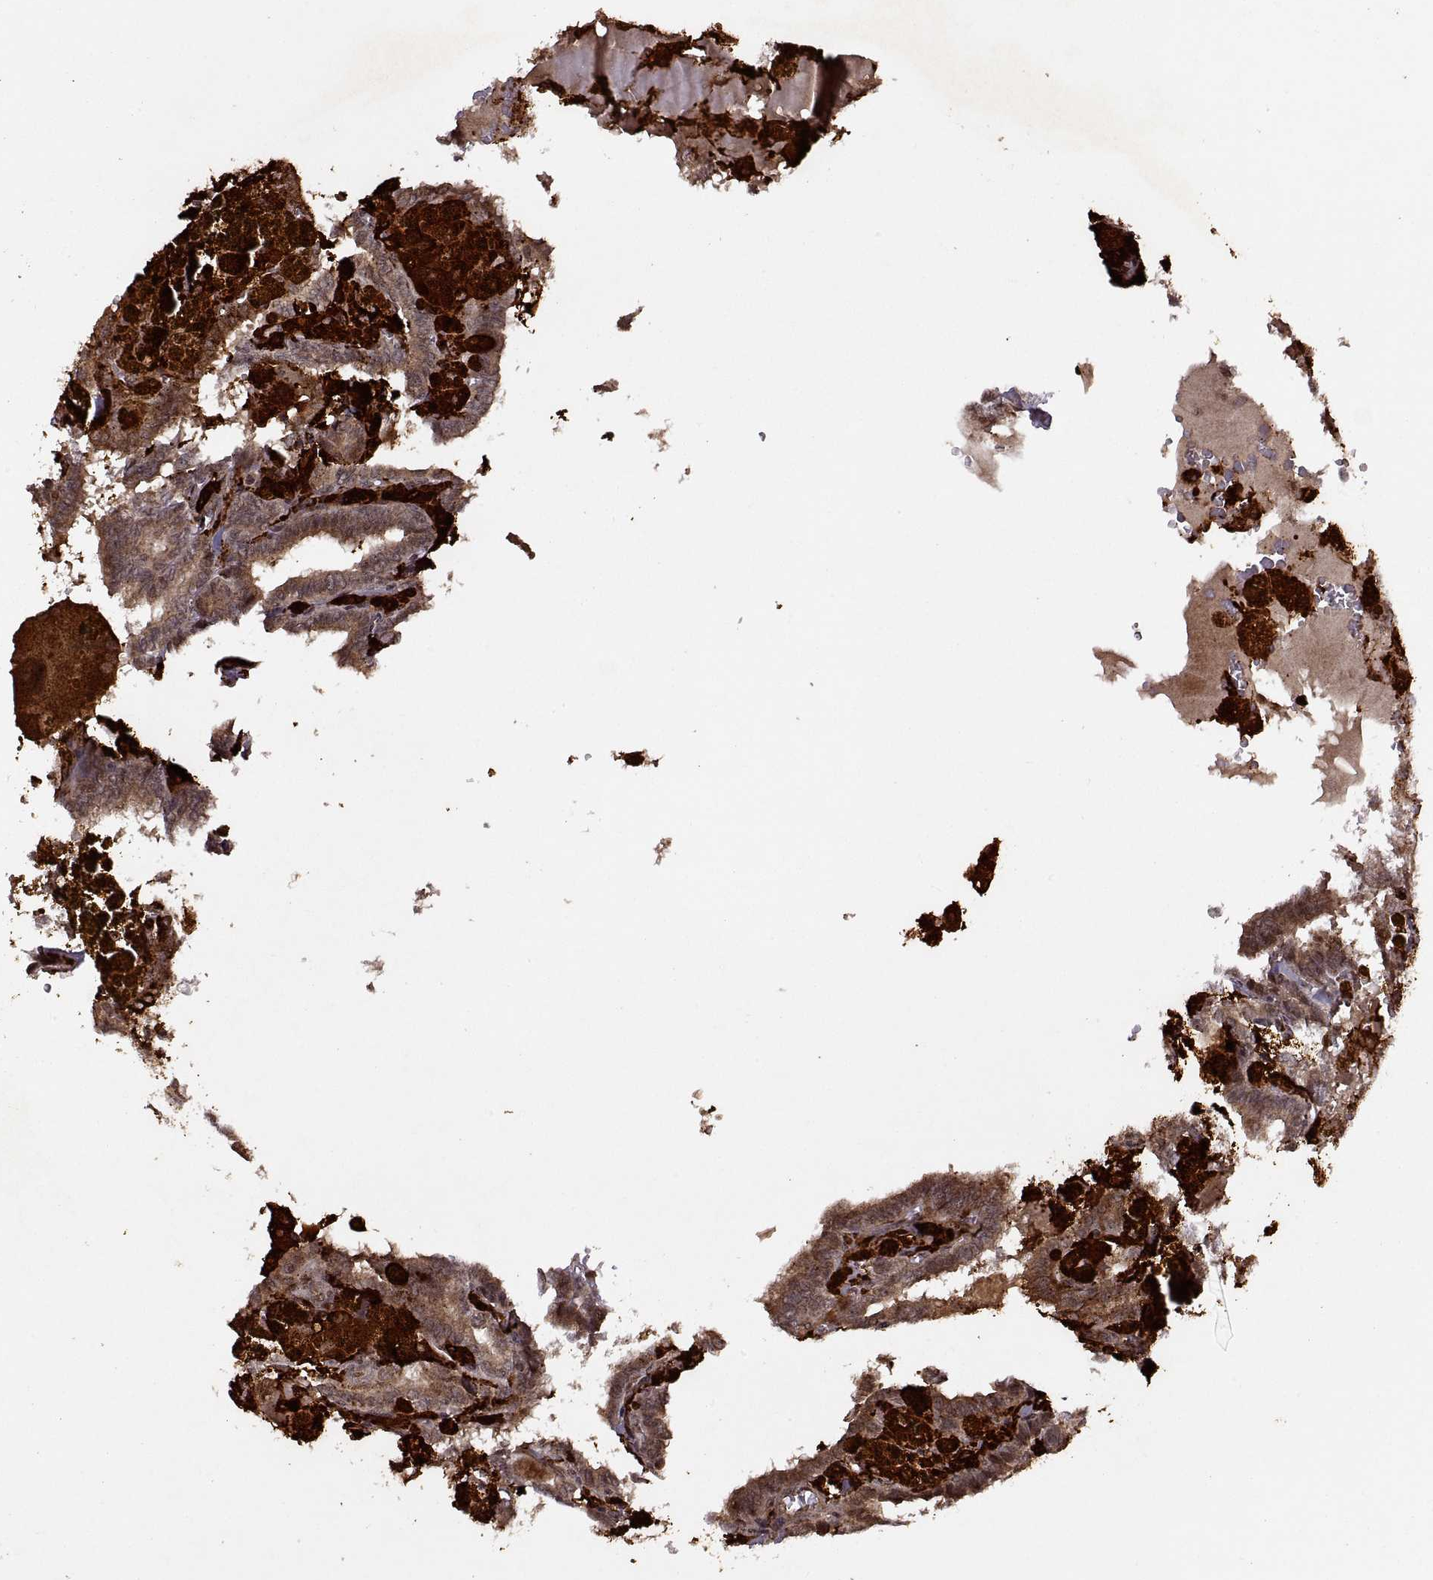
{"staining": {"intensity": "weak", "quantity": ">75%", "location": "cytoplasmic/membranous"}, "tissue": "thyroid cancer", "cell_type": "Tumor cells", "image_type": "cancer", "snomed": [{"axis": "morphology", "description": "Papillary adenocarcinoma, NOS"}, {"axis": "topography", "description": "Thyroid gland"}], "caption": "Protein staining displays weak cytoplasmic/membranous expression in approximately >75% of tumor cells in thyroid cancer (papillary adenocarcinoma).", "gene": "PTOV1", "patient": {"sex": "female", "age": 39}}